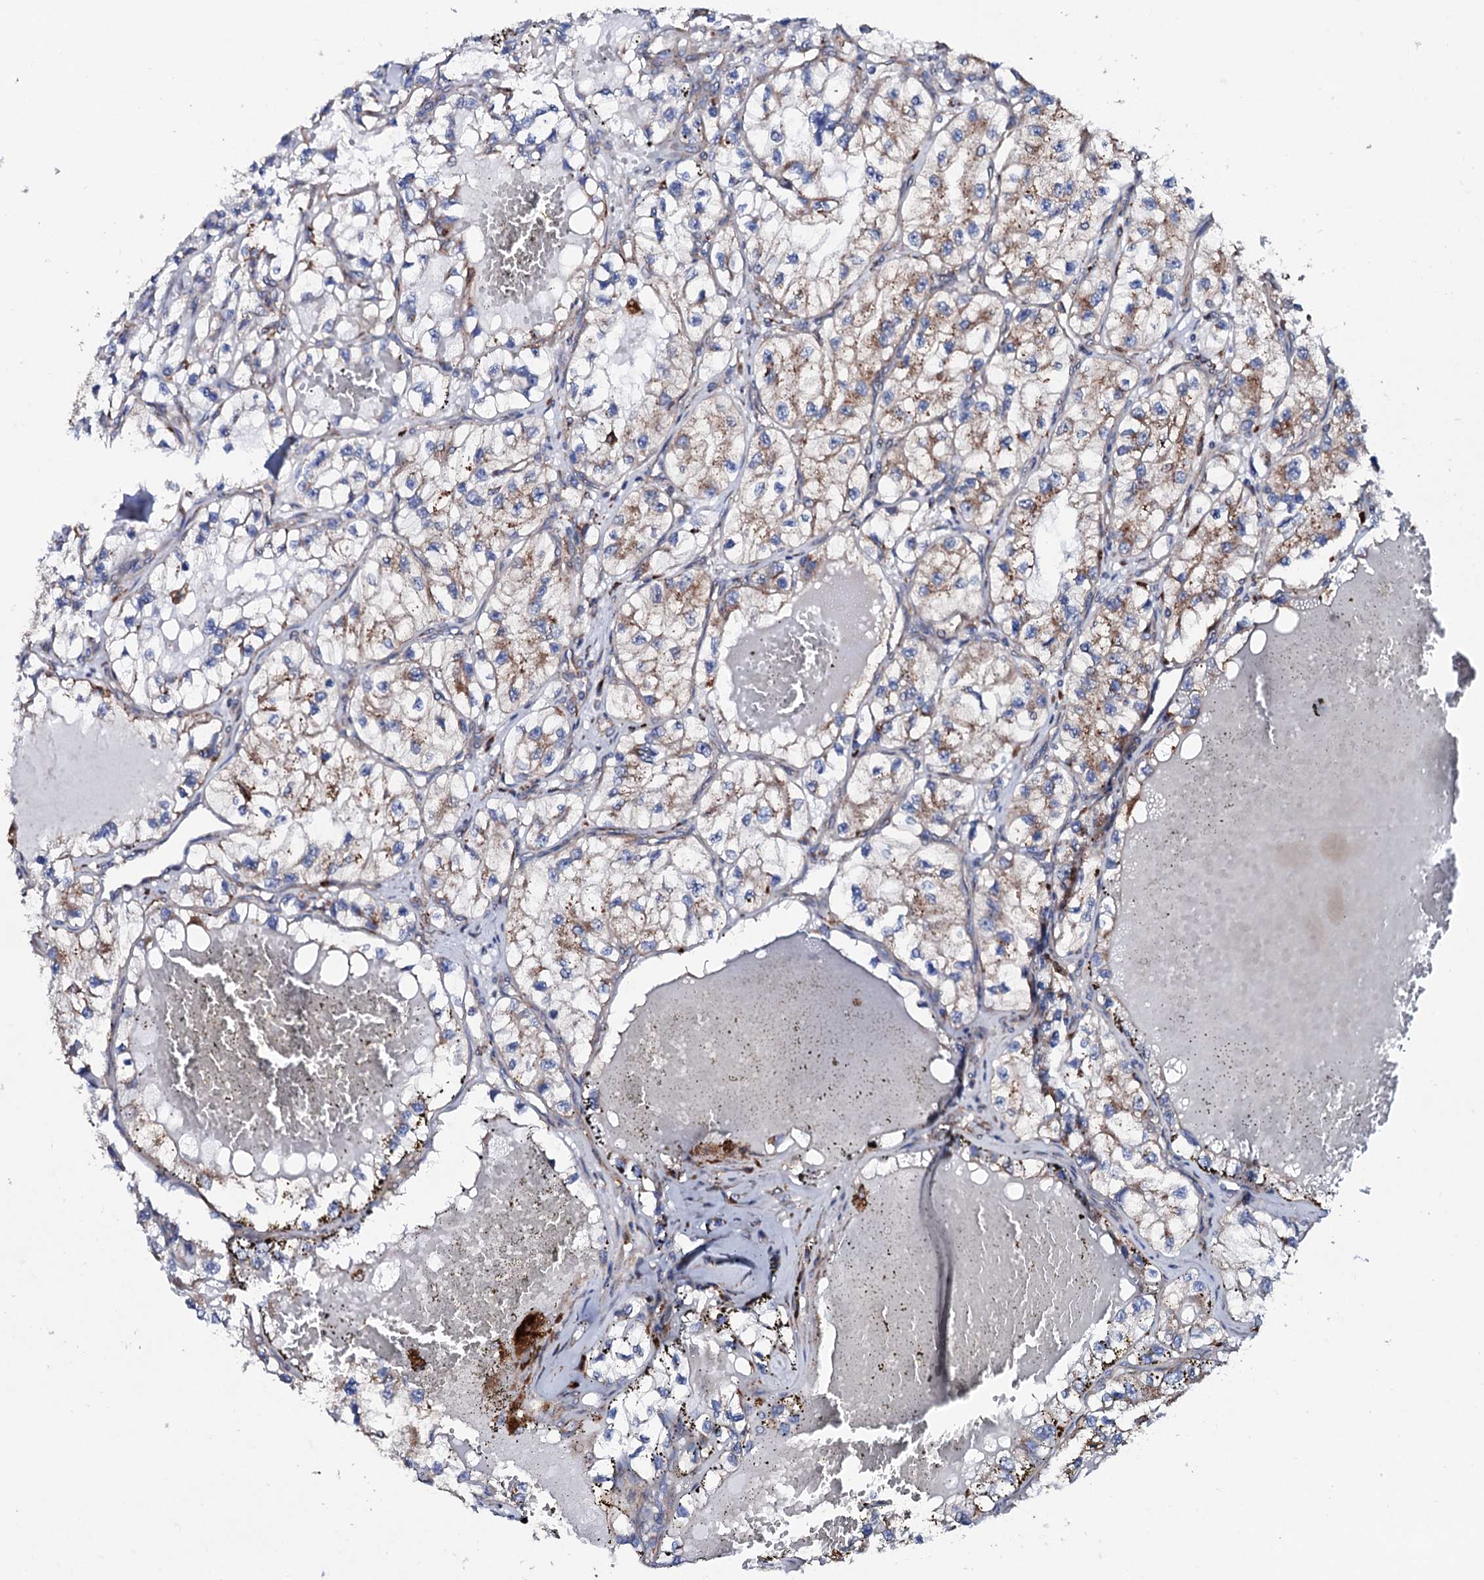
{"staining": {"intensity": "moderate", "quantity": "25%-75%", "location": "cytoplasmic/membranous"}, "tissue": "renal cancer", "cell_type": "Tumor cells", "image_type": "cancer", "snomed": [{"axis": "morphology", "description": "Adenocarcinoma, NOS"}, {"axis": "topography", "description": "Kidney"}], "caption": "DAB immunohistochemical staining of human renal cancer (adenocarcinoma) demonstrates moderate cytoplasmic/membranous protein staining in about 25%-75% of tumor cells. (Stains: DAB (3,3'-diaminobenzidine) in brown, nuclei in blue, Microscopy: brightfield microscopy at high magnification).", "gene": "P2RX4", "patient": {"sex": "female", "age": 57}}